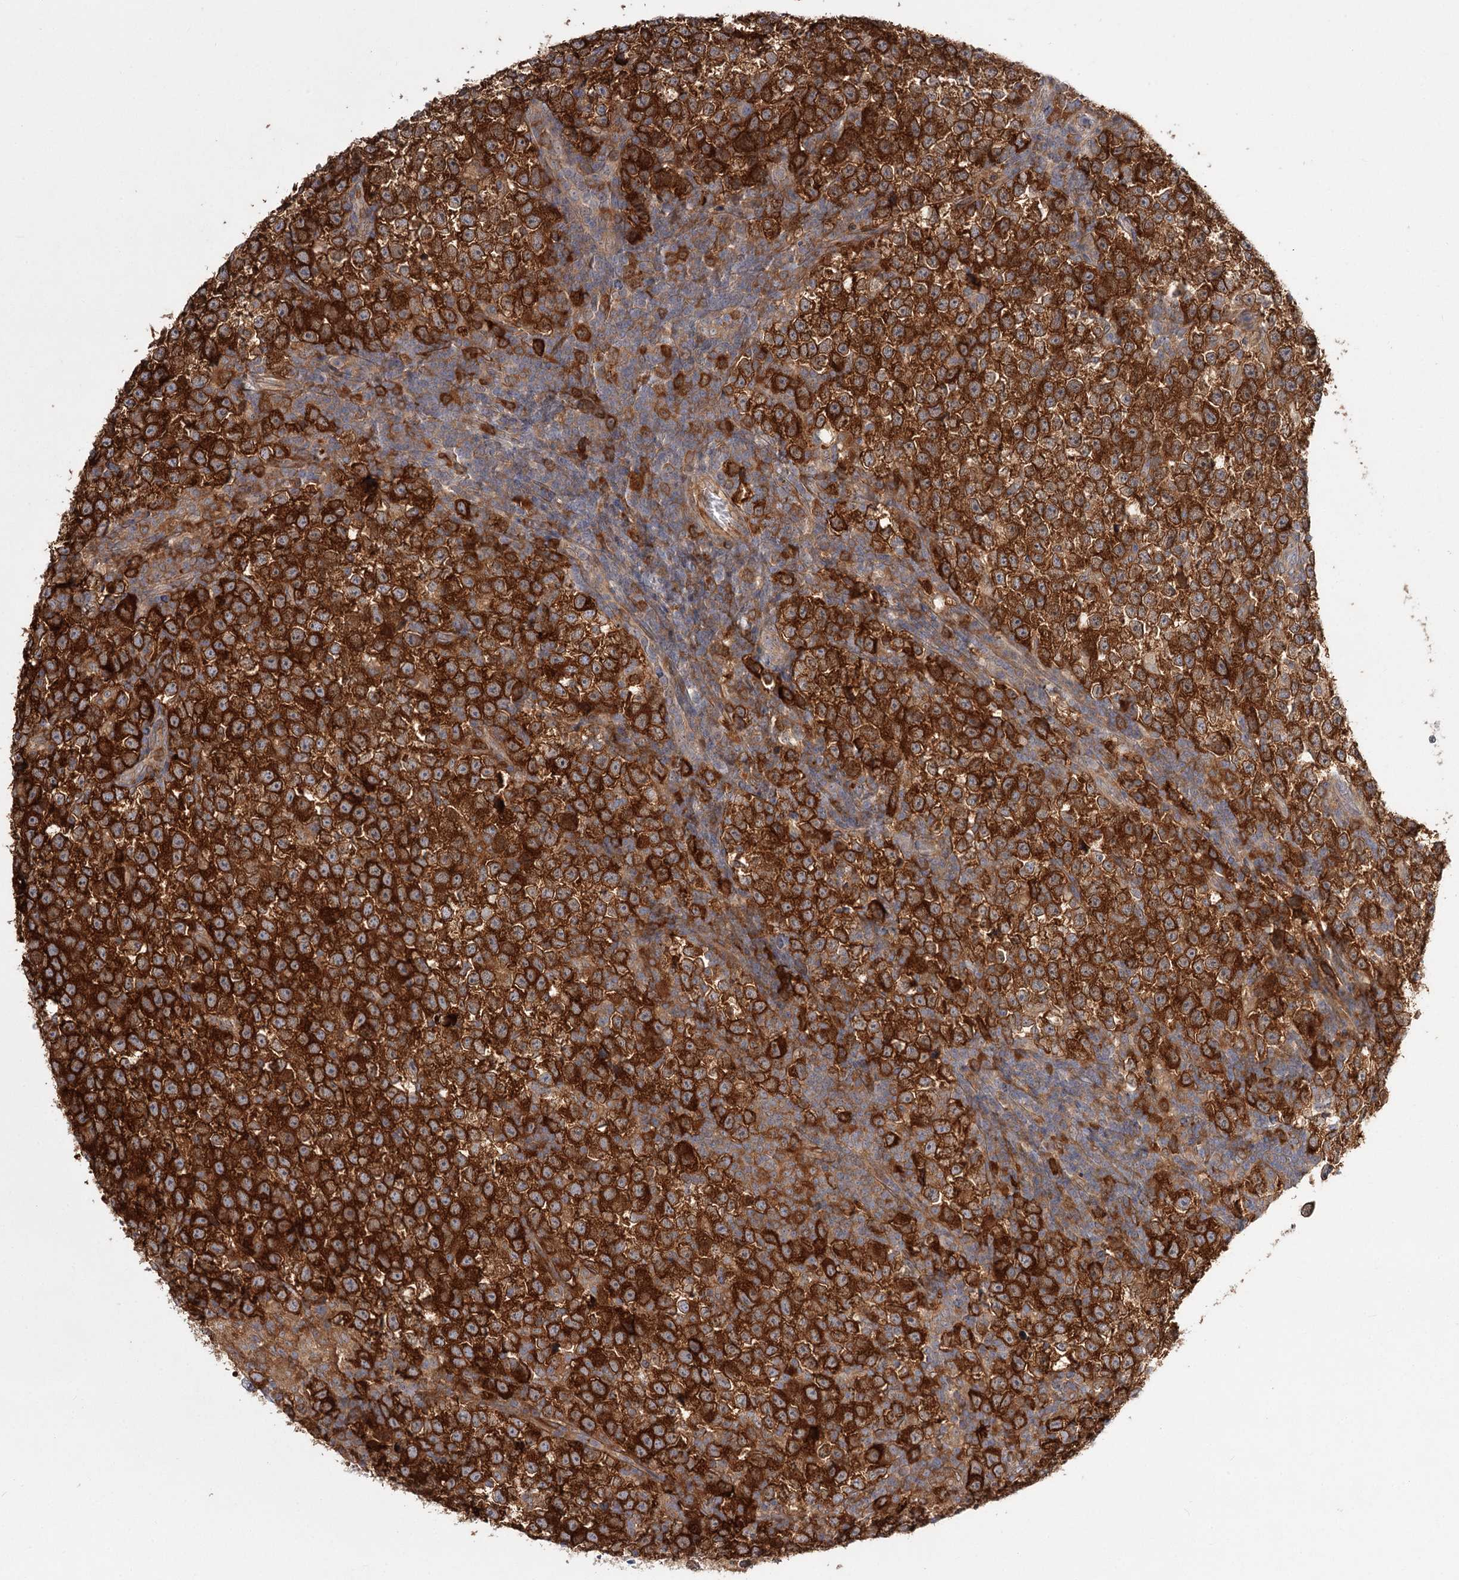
{"staining": {"intensity": "strong", "quantity": ">75%", "location": "cytoplasmic/membranous"}, "tissue": "testis cancer", "cell_type": "Tumor cells", "image_type": "cancer", "snomed": [{"axis": "morphology", "description": "Normal tissue, NOS"}, {"axis": "morphology", "description": "Seminoma, NOS"}, {"axis": "topography", "description": "Testis"}], "caption": "Seminoma (testis) was stained to show a protein in brown. There is high levels of strong cytoplasmic/membranous staining in about >75% of tumor cells.", "gene": "CCNG2", "patient": {"sex": "male", "age": 43}}